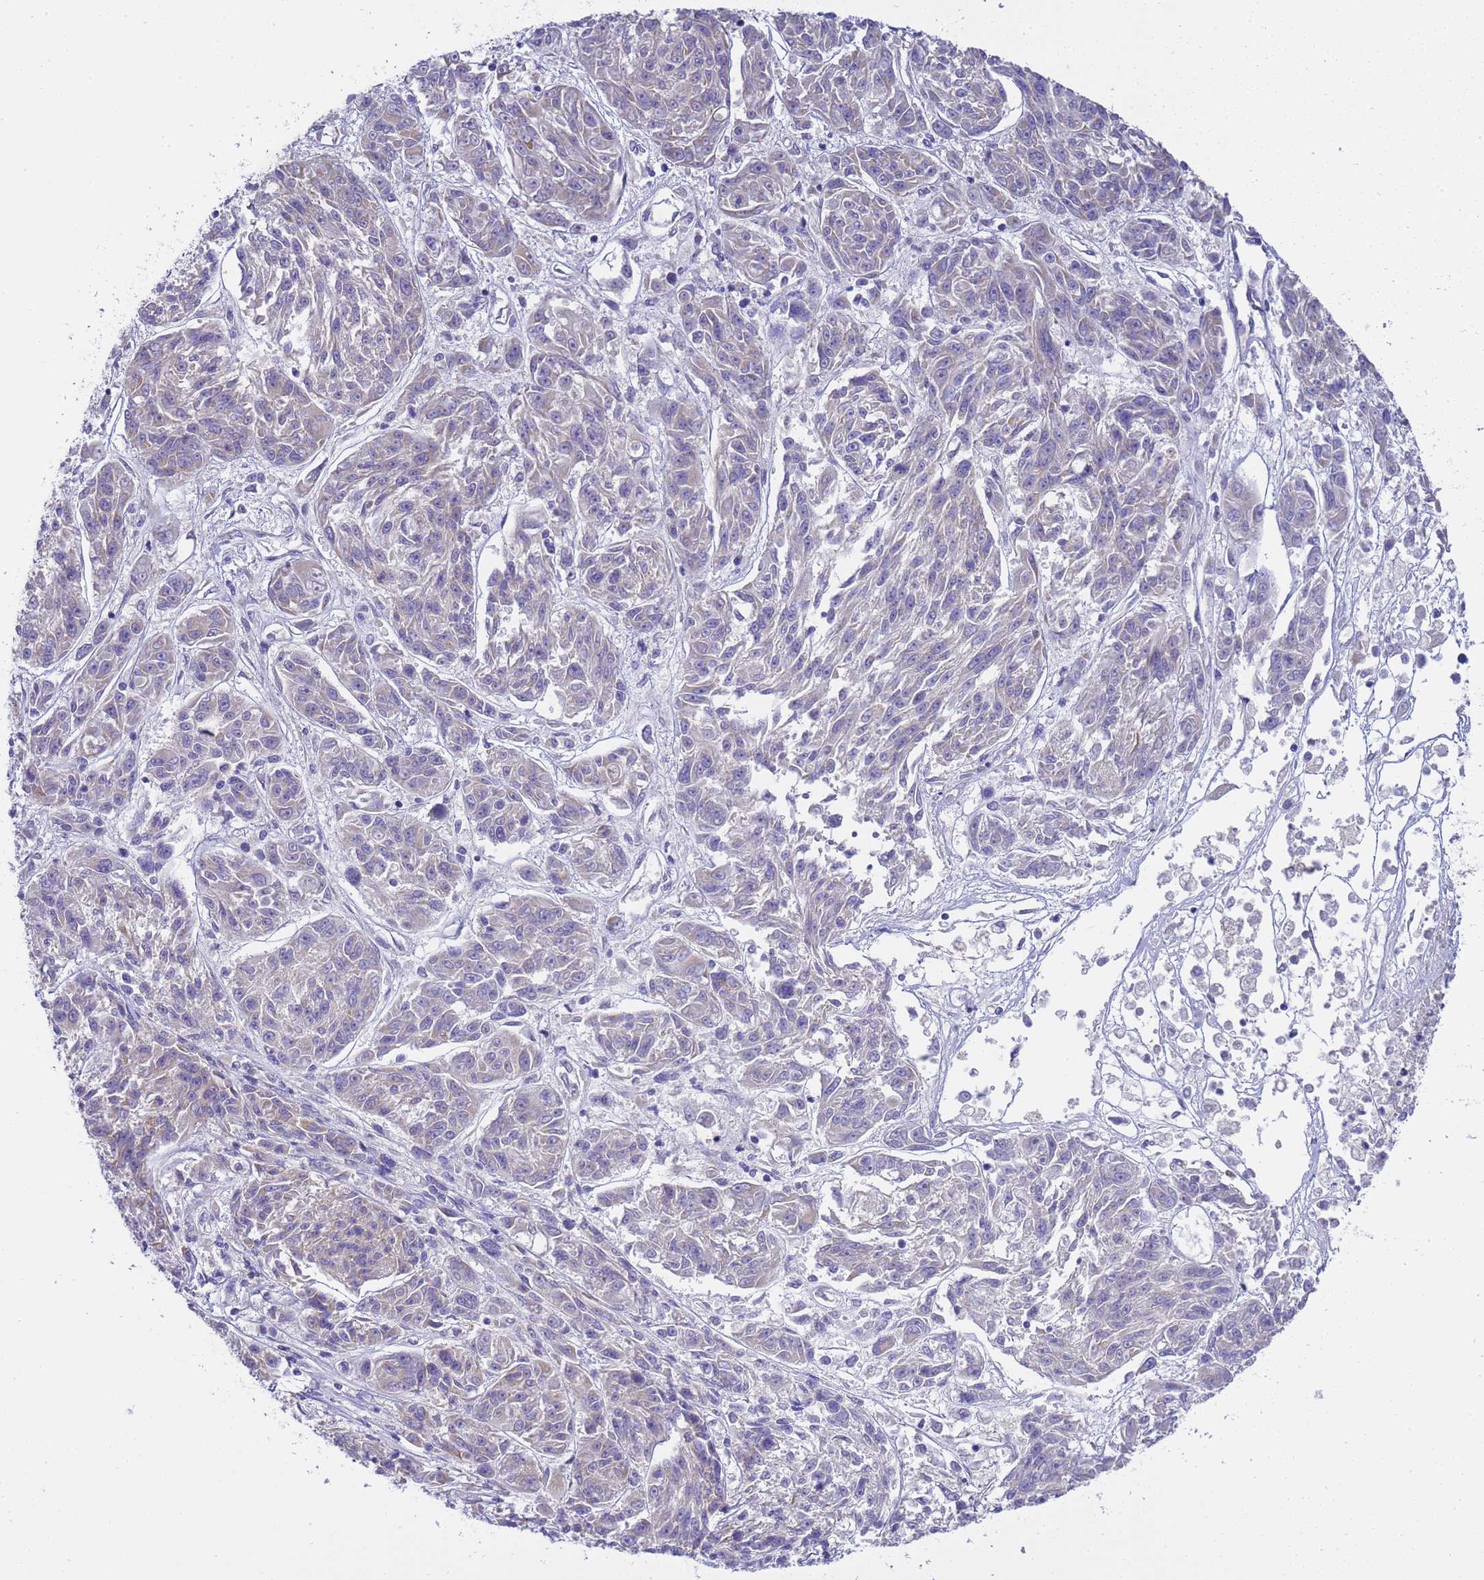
{"staining": {"intensity": "negative", "quantity": "none", "location": "none"}, "tissue": "melanoma", "cell_type": "Tumor cells", "image_type": "cancer", "snomed": [{"axis": "morphology", "description": "Malignant melanoma, NOS"}, {"axis": "topography", "description": "Skin"}], "caption": "Human malignant melanoma stained for a protein using immunohistochemistry reveals no staining in tumor cells.", "gene": "RIPPLY2", "patient": {"sex": "male", "age": 53}}